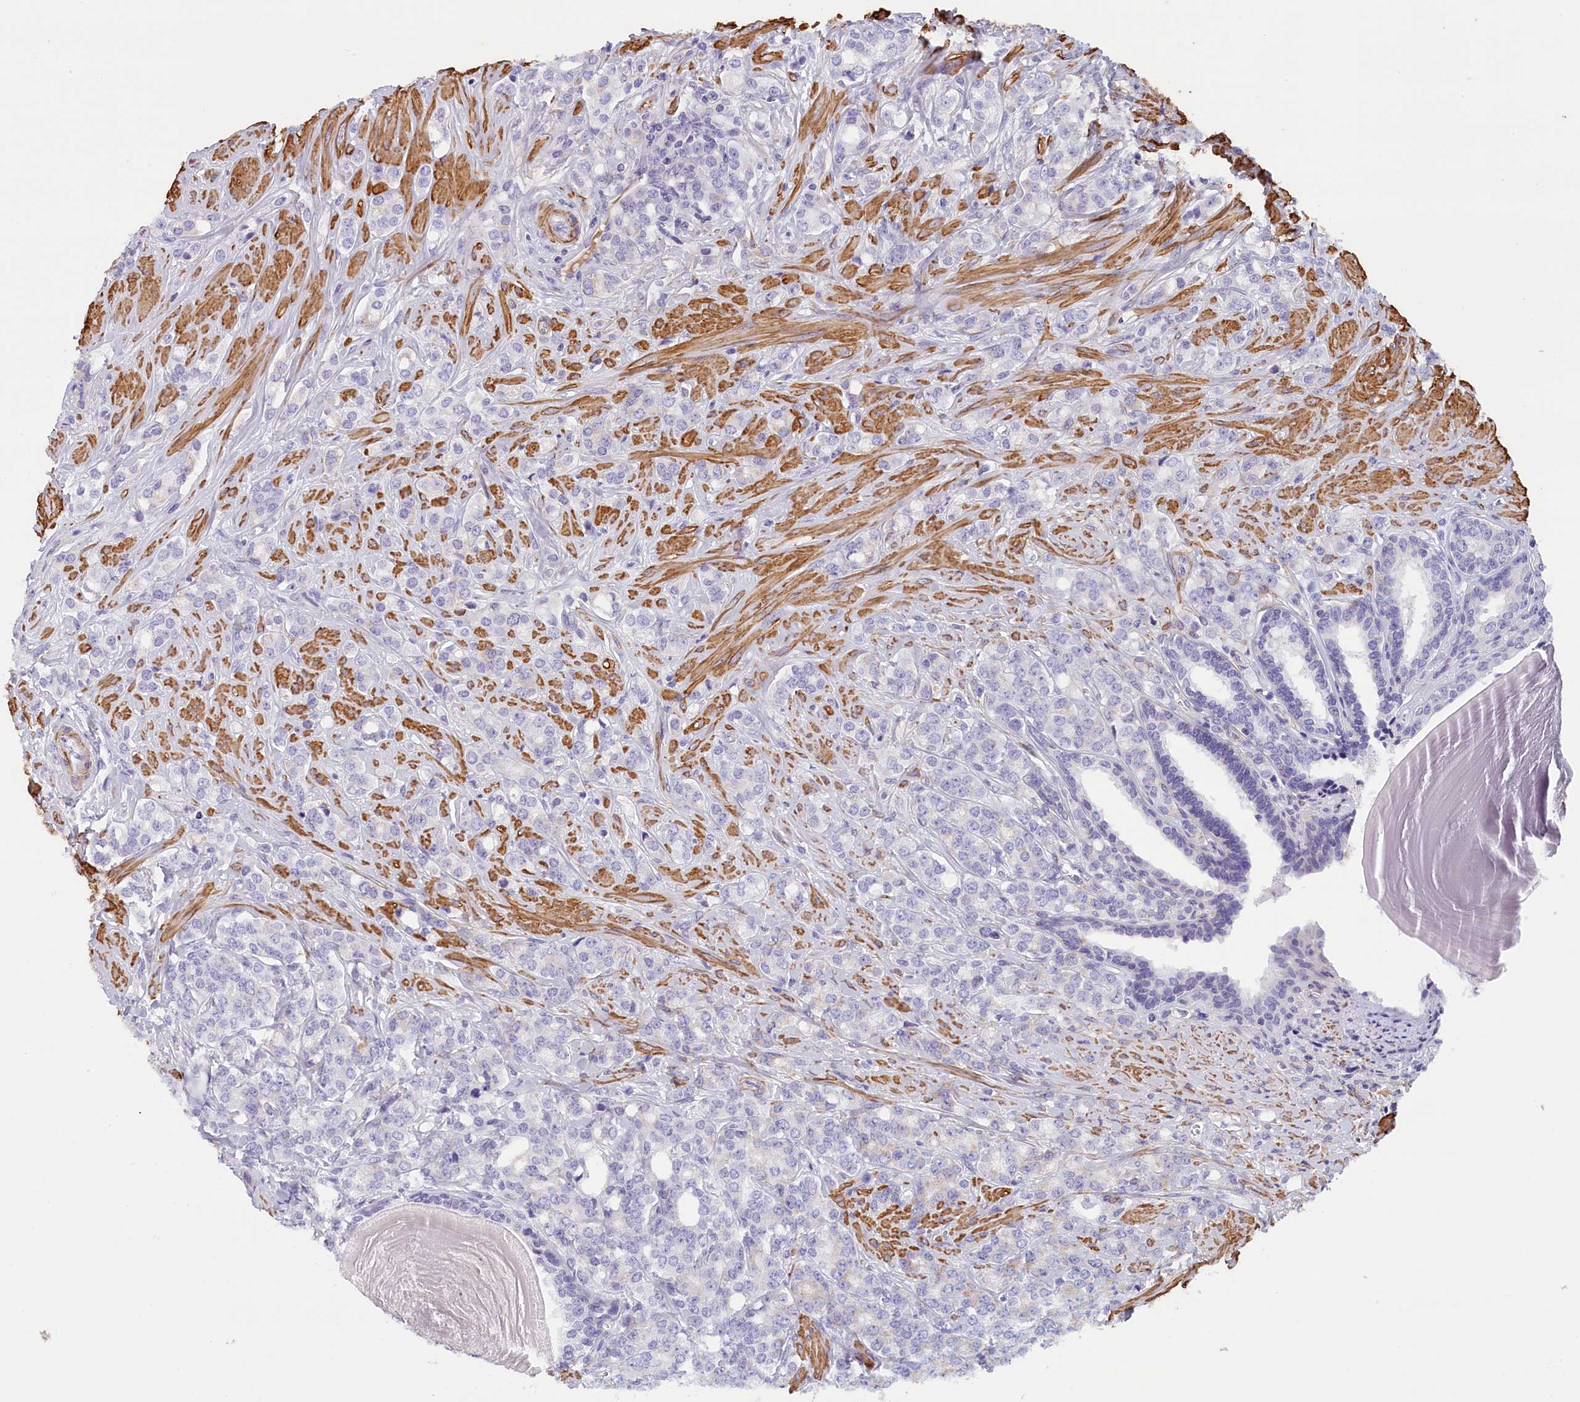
{"staining": {"intensity": "negative", "quantity": "none", "location": "none"}, "tissue": "prostate cancer", "cell_type": "Tumor cells", "image_type": "cancer", "snomed": [{"axis": "morphology", "description": "Adenocarcinoma, High grade"}, {"axis": "topography", "description": "Prostate"}], "caption": "This is a micrograph of immunohistochemistry (IHC) staining of prostate cancer, which shows no positivity in tumor cells.", "gene": "BCL2L13", "patient": {"sex": "male", "age": 62}}